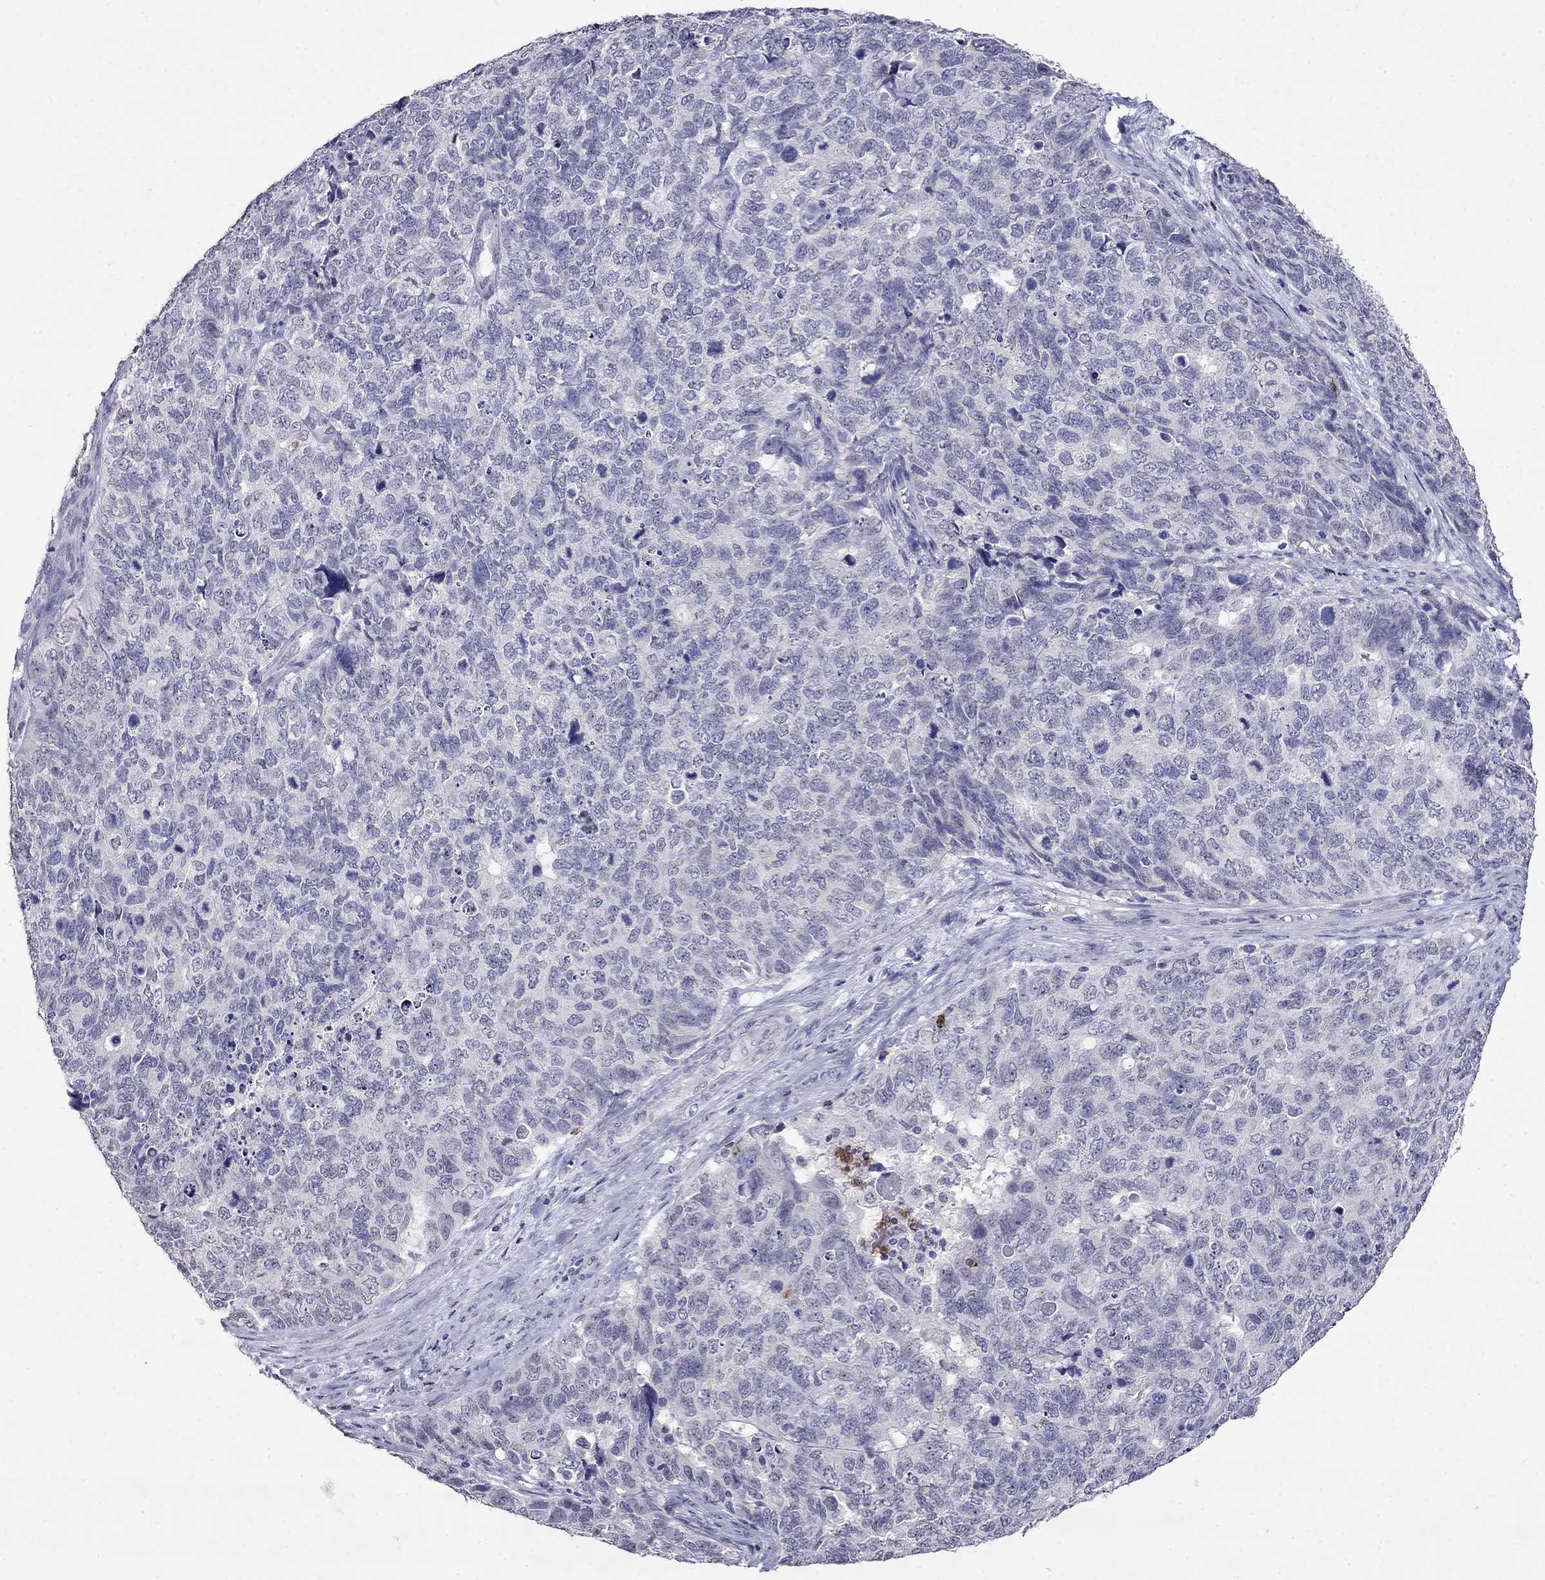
{"staining": {"intensity": "negative", "quantity": "none", "location": "none"}, "tissue": "cervical cancer", "cell_type": "Tumor cells", "image_type": "cancer", "snomed": [{"axis": "morphology", "description": "Squamous cell carcinoma, NOS"}, {"axis": "topography", "description": "Cervix"}], "caption": "Tumor cells show no significant expression in cervical cancer. (IHC, brightfield microscopy, high magnification).", "gene": "CD8B", "patient": {"sex": "female", "age": 63}}